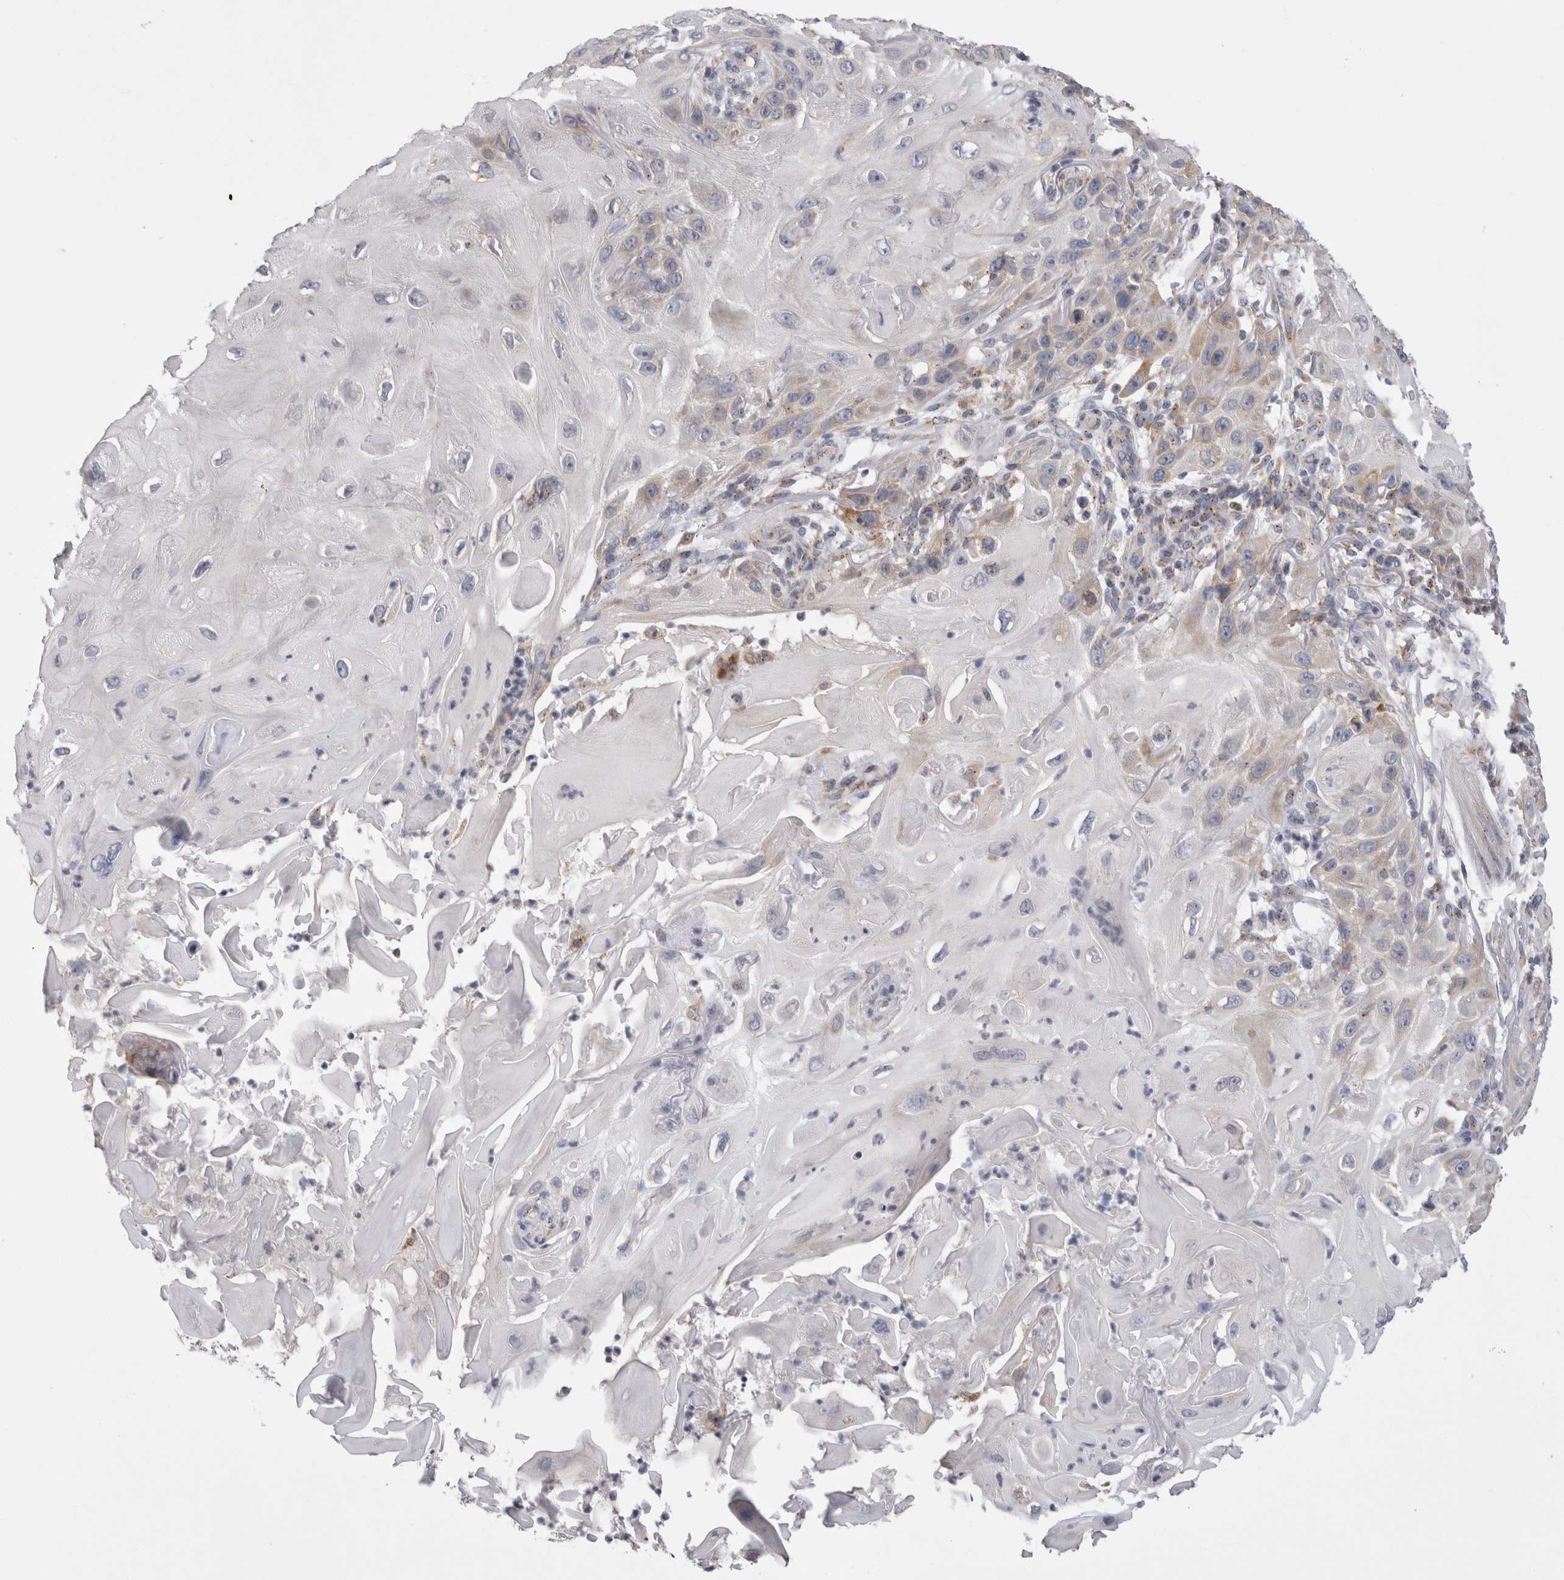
{"staining": {"intensity": "moderate", "quantity": "<25%", "location": "cytoplasmic/membranous"}, "tissue": "skin cancer", "cell_type": "Tumor cells", "image_type": "cancer", "snomed": [{"axis": "morphology", "description": "Squamous cell carcinoma, NOS"}, {"axis": "topography", "description": "Skin"}], "caption": "Protein expression analysis of skin squamous cell carcinoma exhibits moderate cytoplasmic/membranous staining in approximately <25% of tumor cells.", "gene": "ZNF341", "patient": {"sex": "female", "age": 77}}